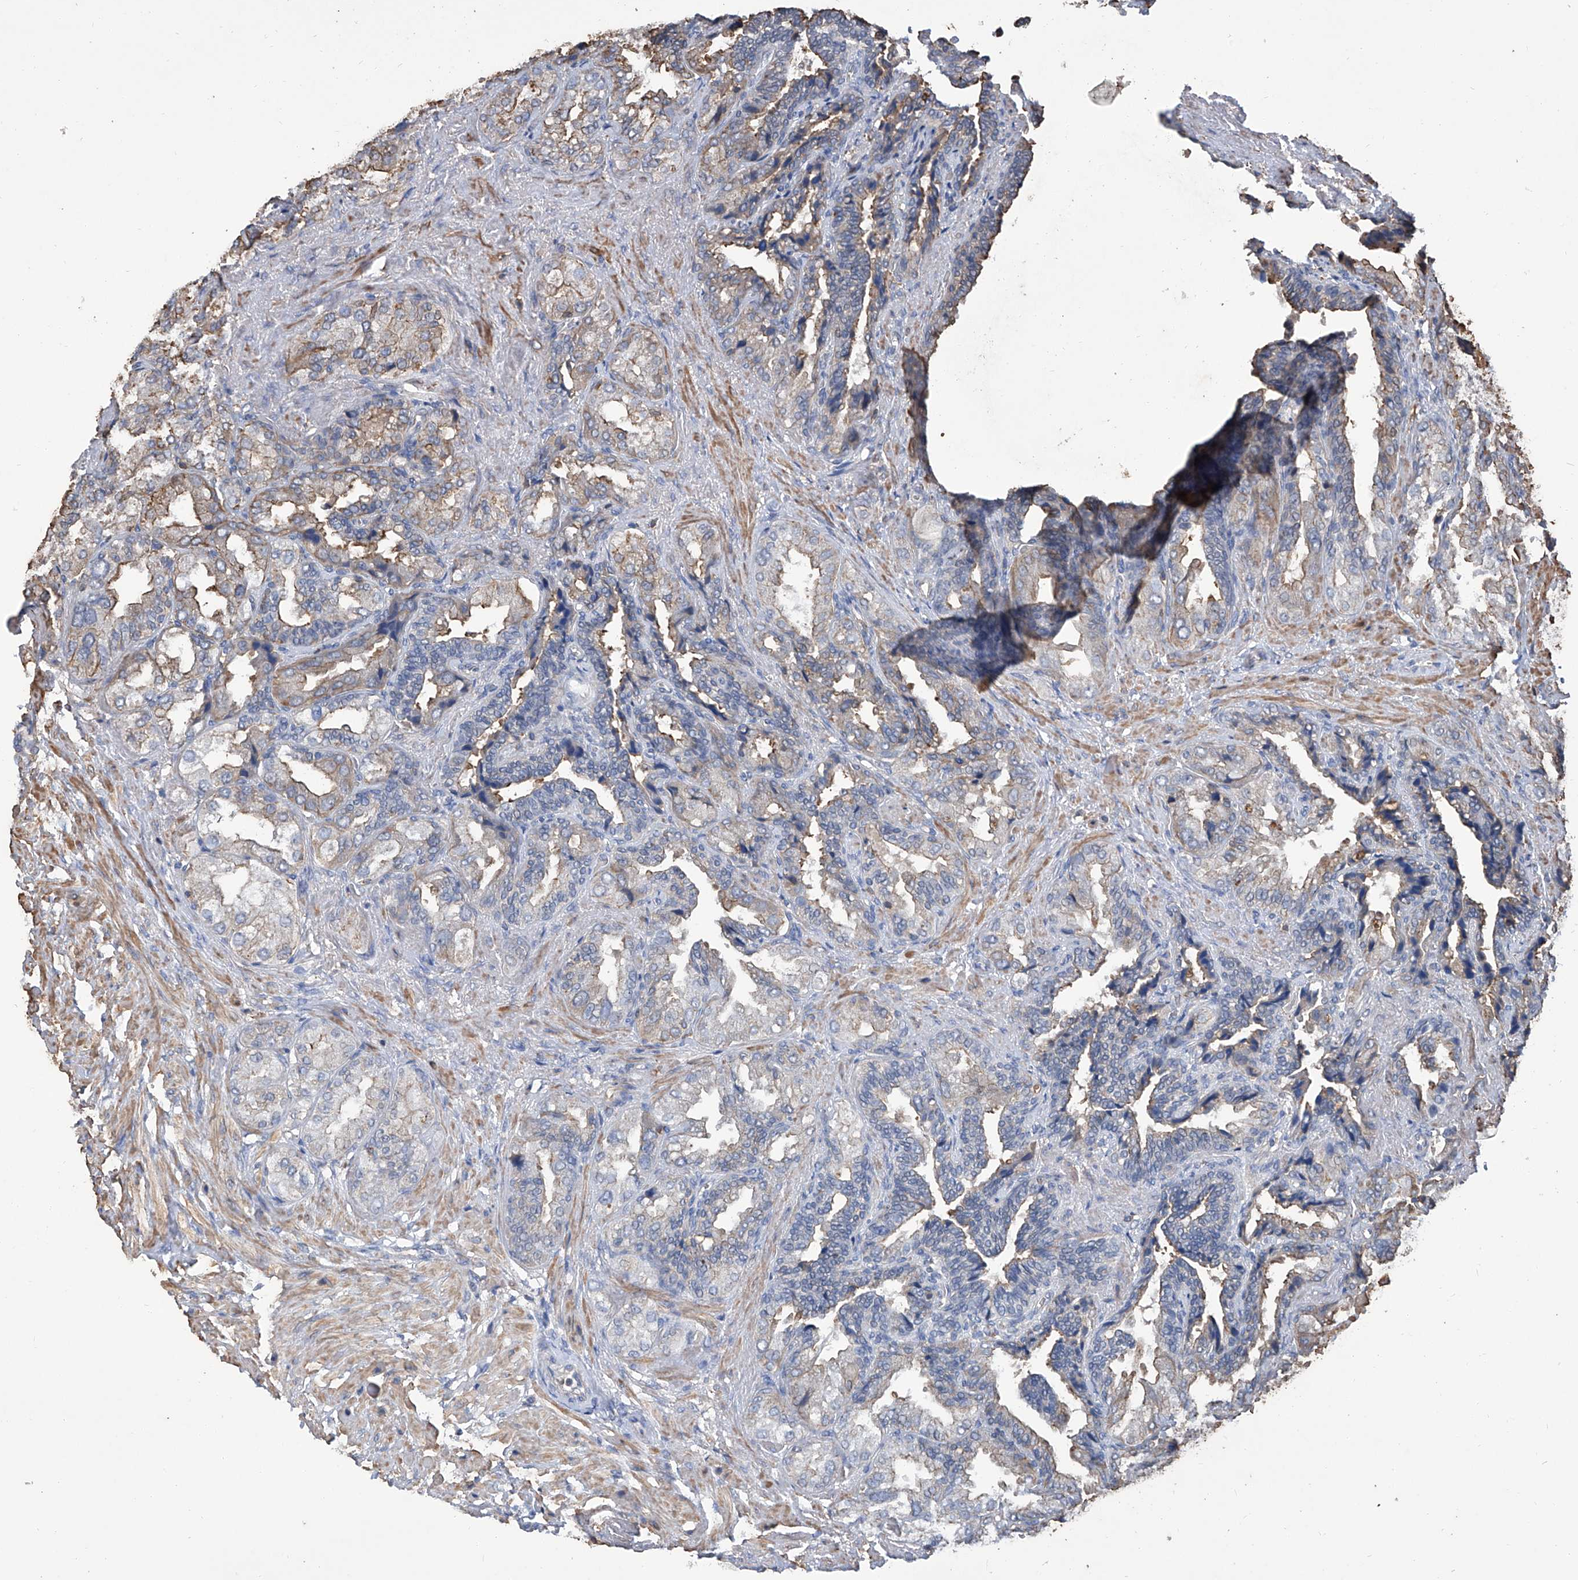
{"staining": {"intensity": "weak", "quantity": "<25%", "location": "cytoplasmic/membranous"}, "tissue": "seminal vesicle", "cell_type": "Glandular cells", "image_type": "normal", "snomed": [{"axis": "morphology", "description": "Normal tissue, NOS"}, {"axis": "topography", "description": "Seminal veicle"}, {"axis": "topography", "description": "Peripheral nerve tissue"}], "caption": "Immunohistochemical staining of normal seminal vesicle demonstrates no significant staining in glandular cells. (IHC, brightfield microscopy, high magnification).", "gene": "GPT", "patient": {"sex": "male", "age": 63}}